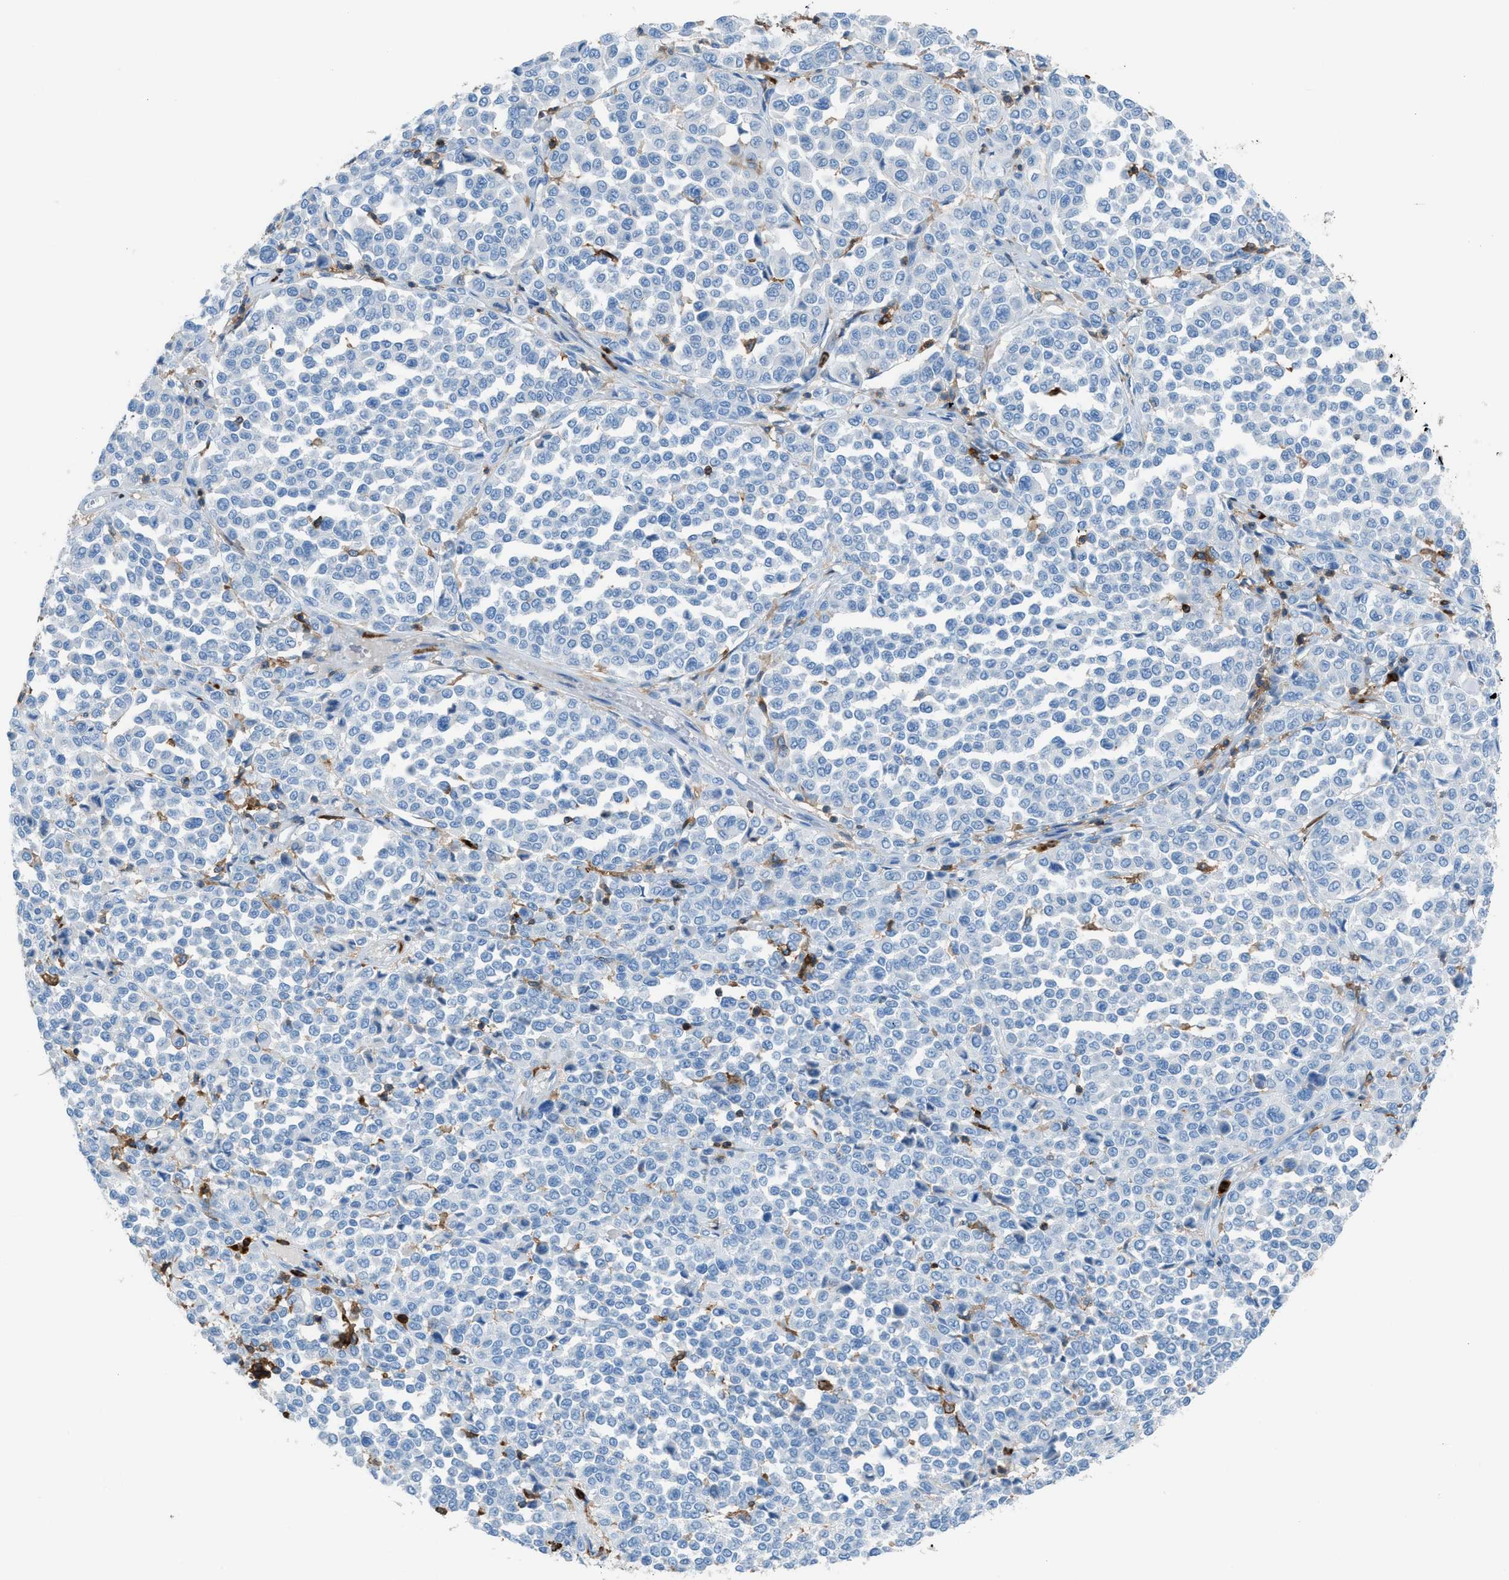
{"staining": {"intensity": "negative", "quantity": "none", "location": "none"}, "tissue": "melanoma", "cell_type": "Tumor cells", "image_type": "cancer", "snomed": [{"axis": "morphology", "description": "Malignant melanoma, Metastatic site"}, {"axis": "topography", "description": "Pancreas"}], "caption": "Tumor cells are negative for protein expression in human melanoma.", "gene": "ITGB2", "patient": {"sex": "female", "age": 30}}